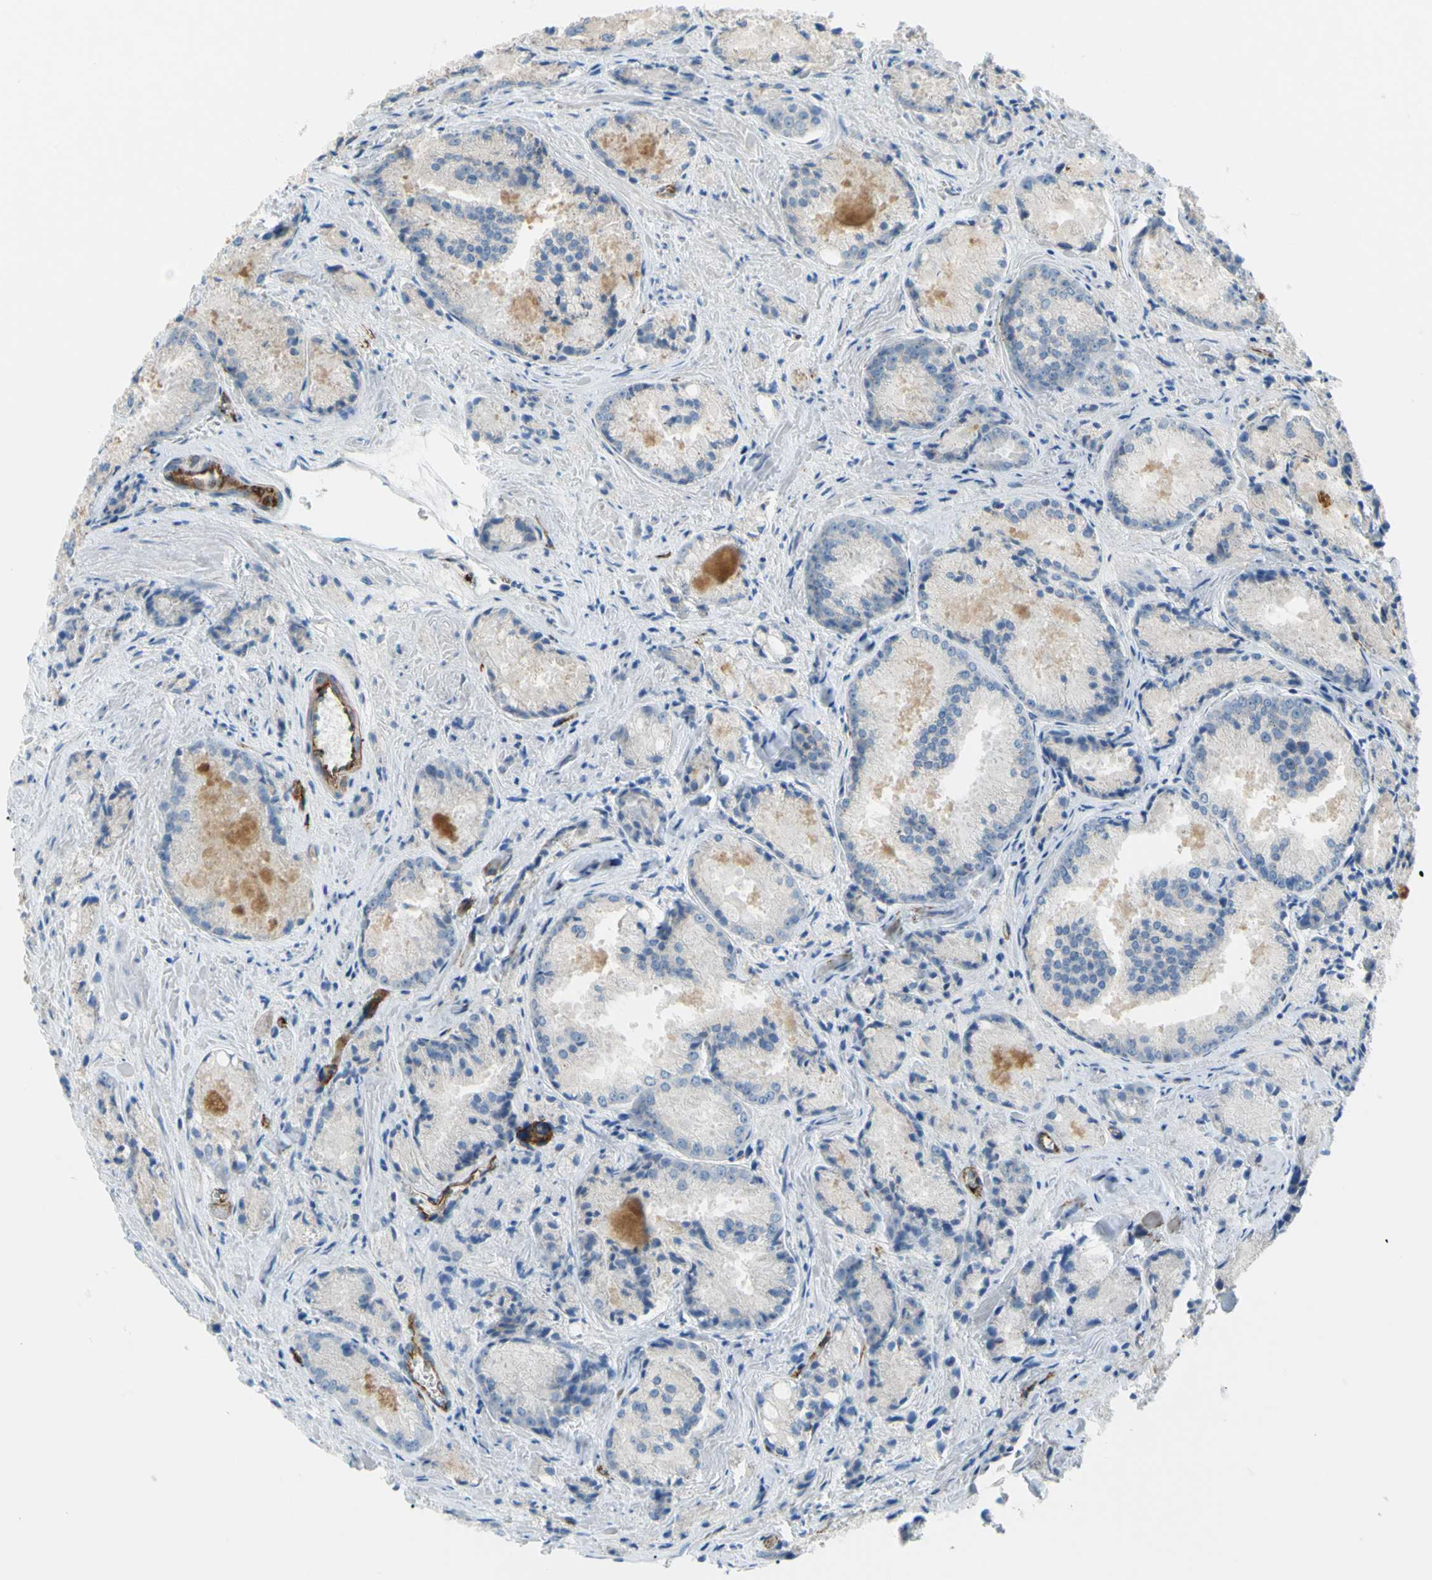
{"staining": {"intensity": "negative", "quantity": "none", "location": "none"}, "tissue": "prostate cancer", "cell_type": "Tumor cells", "image_type": "cancer", "snomed": [{"axis": "morphology", "description": "Adenocarcinoma, Low grade"}, {"axis": "topography", "description": "Prostate"}], "caption": "IHC micrograph of neoplastic tissue: human prostate adenocarcinoma (low-grade) stained with DAB demonstrates no significant protein expression in tumor cells.", "gene": "PRRG2", "patient": {"sex": "male", "age": 64}}